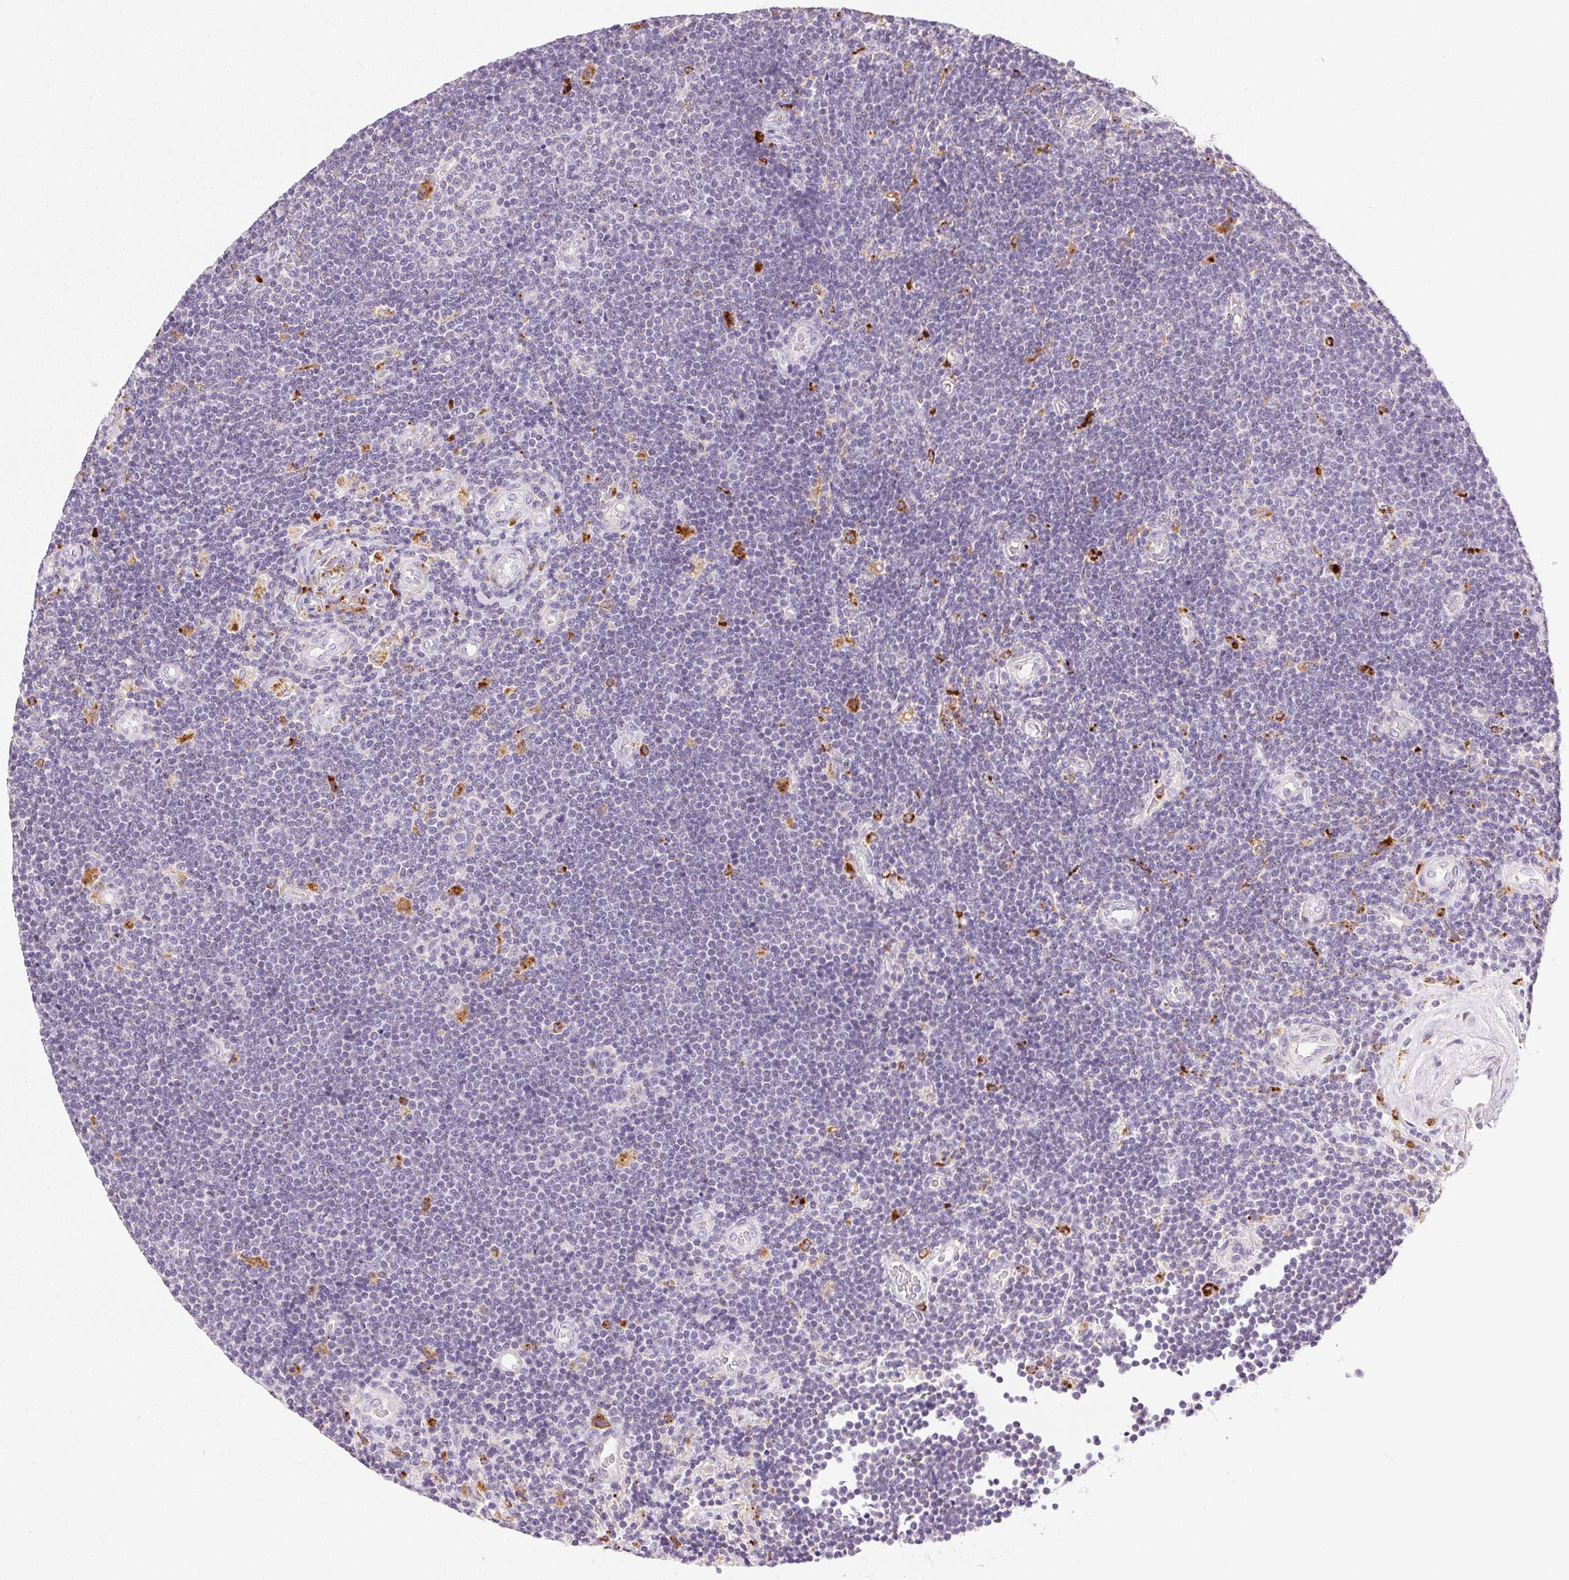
{"staining": {"intensity": "negative", "quantity": "none", "location": "none"}, "tissue": "lymphoma", "cell_type": "Tumor cells", "image_type": "cancer", "snomed": [{"axis": "morphology", "description": "Malignant lymphoma, non-Hodgkin's type, Low grade"}, {"axis": "topography", "description": "Brain"}], "caption": "IHC of malignant lymphoma, non-Hodgkin's type (low-grade) demonstrates no staining in tumor cells.", "gene": "SCPEP1", "patient": {"sex": "female", "age": 66}}